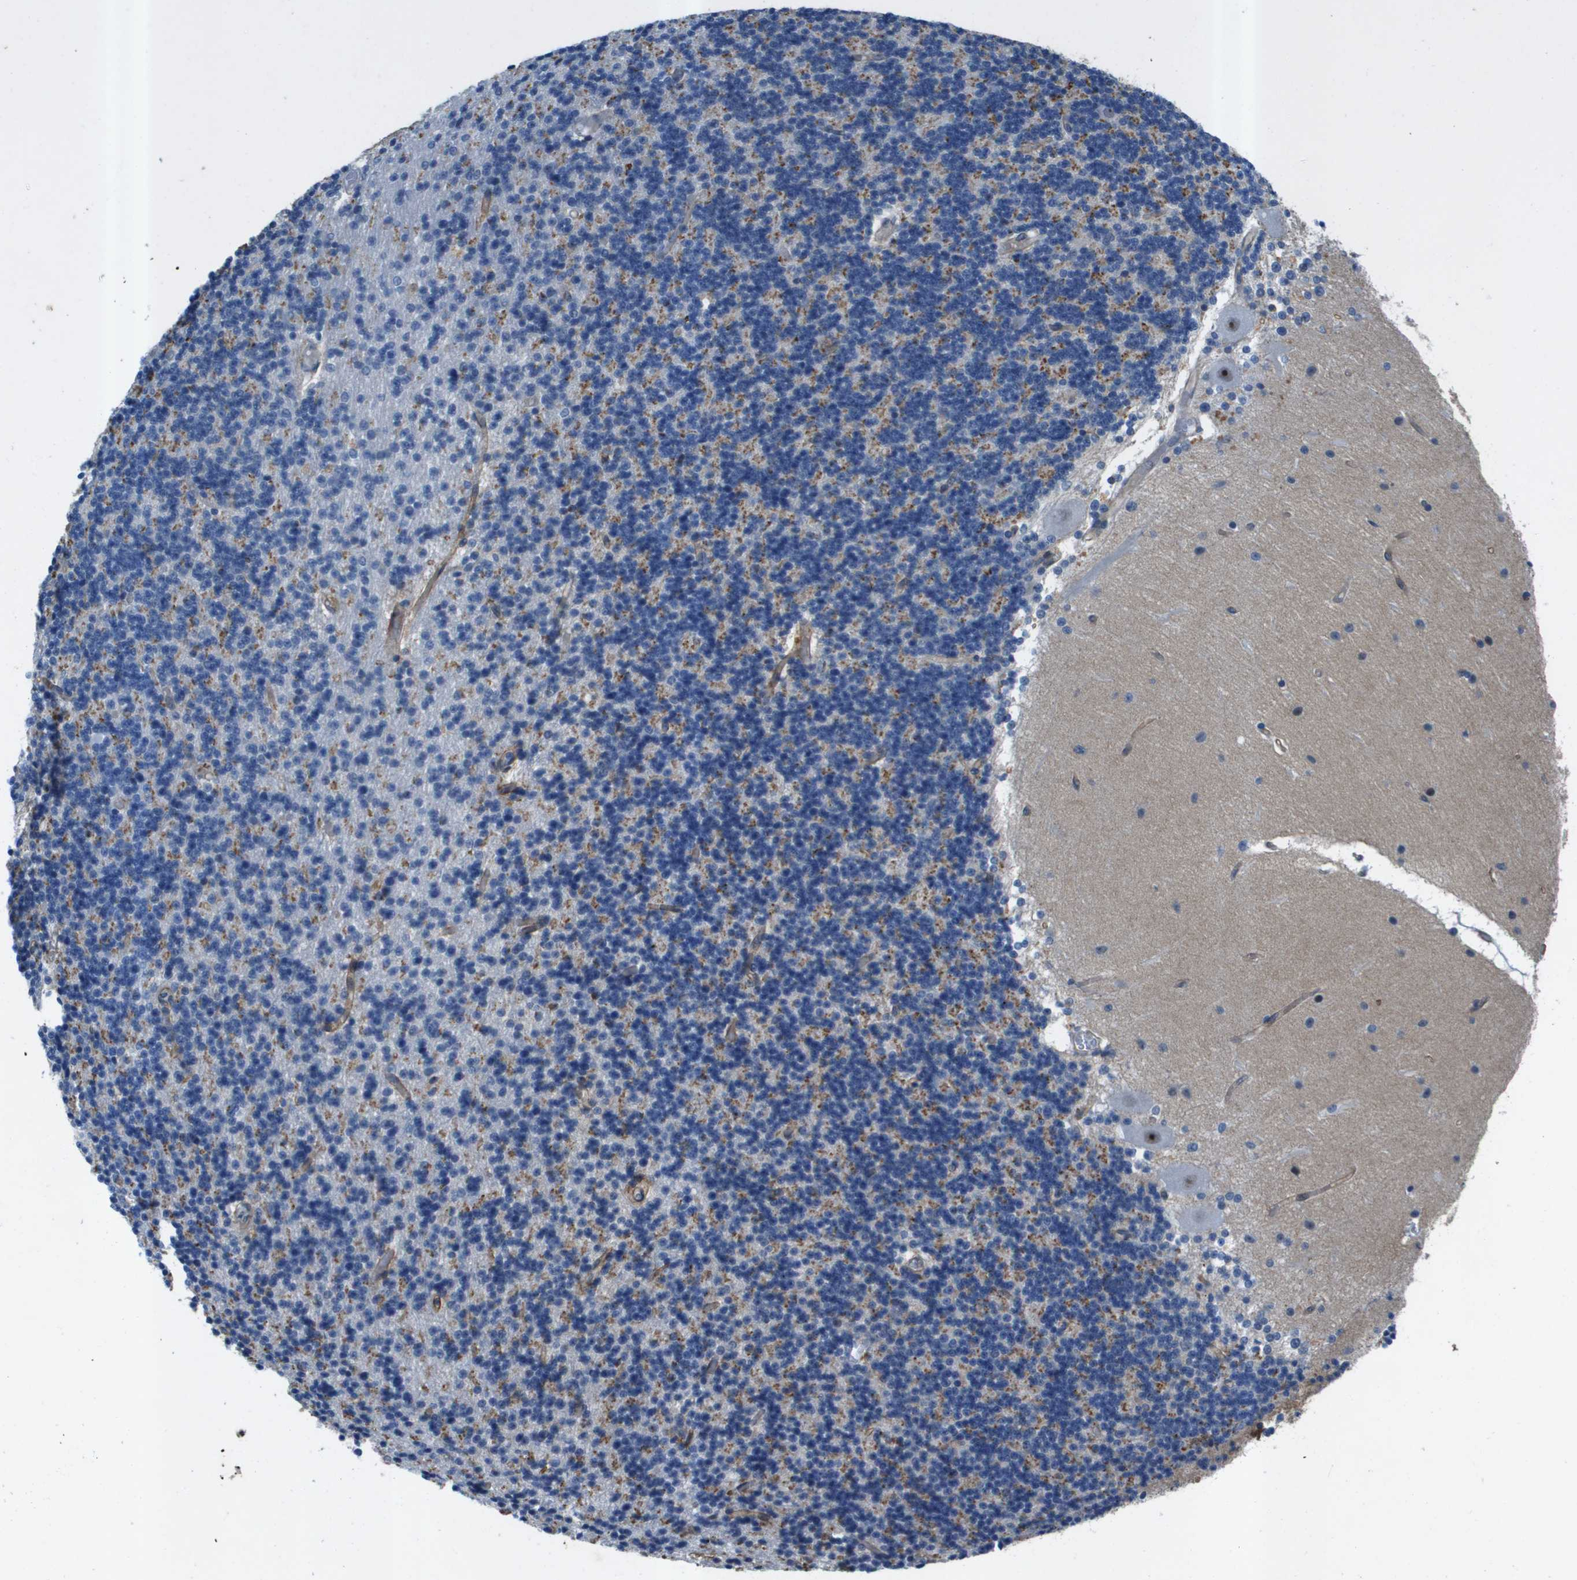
{"staining": {"intensity": "moderate", "quantity": "<25%", "location": "cytoplasmic/membranous"}, "tissue": "cerebellum", "cell_type": "Cells in granular layer", "image_type": "normal", "snomed": [{"axis": "morphology", "description": "Normal tissue, NOS"}, {"axis": "topography", "description": "Cerebellum"}], "caption": "Cerebellum stained for a protein reveals moderate cytoplasmic/membranous positivity in cells in granular layer. (Brightfield microscopy of DAB IHC at high magnification).", "gene": "ITGA6", "patient": {"sex": "female", "age": 54}}